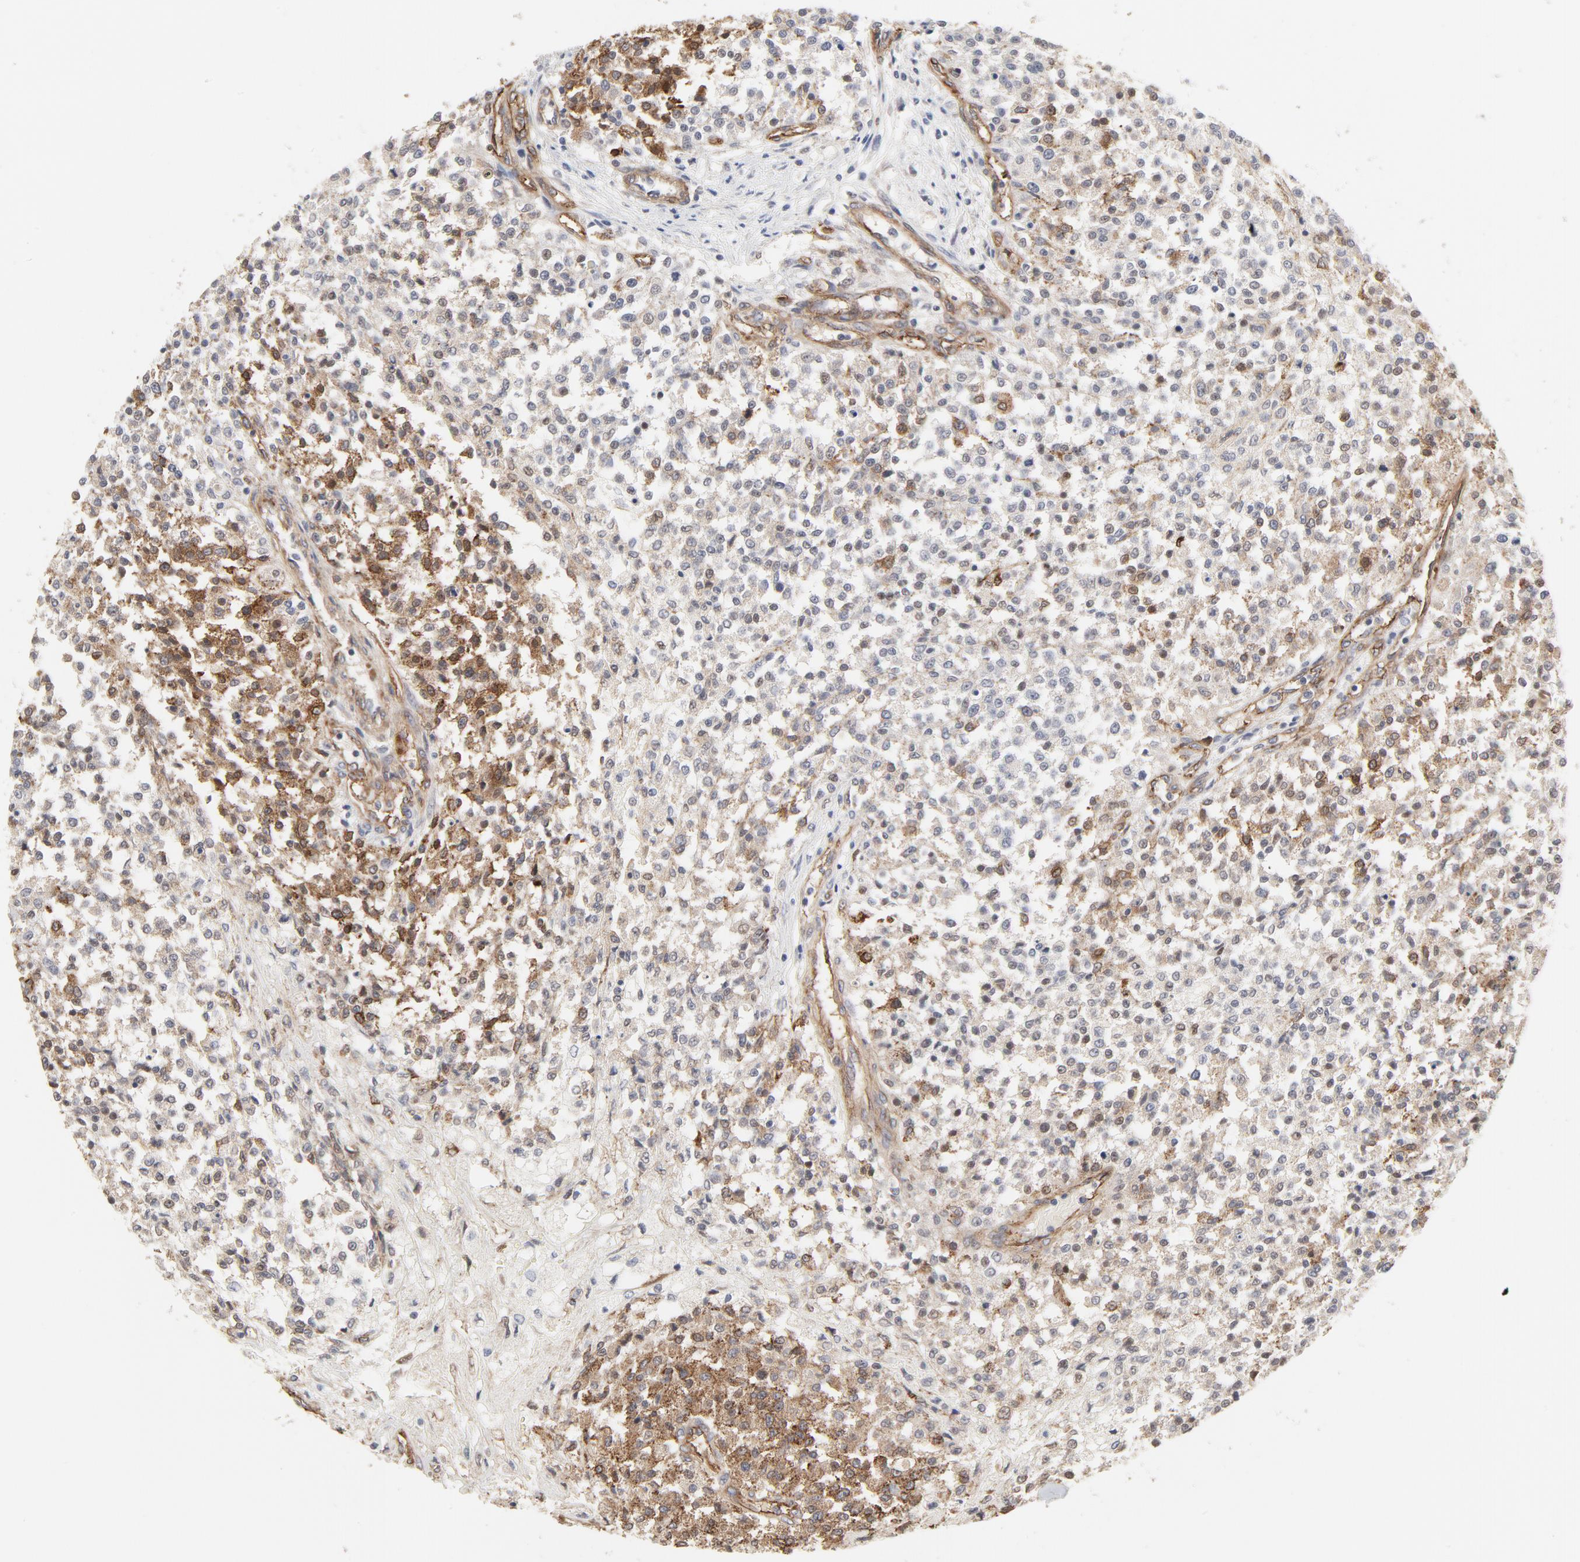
{"staining": {"intensity": "negative", "quantity": "none", "location": "none"}, "tissue": "testis cancer", "cell_type": "Tumor cells", "image_type": "cancer", "snomed": [{"axis": "morphology", "description": "Seminoma, NOS"}, {"axis": "topography", "description": "Testis"}], "caption": "Micrograph shows no protein staining in tumor cells of testis seminoma tissue.", "gene": "MAGED4", "patient": {"sex": "male", "age": 59}}